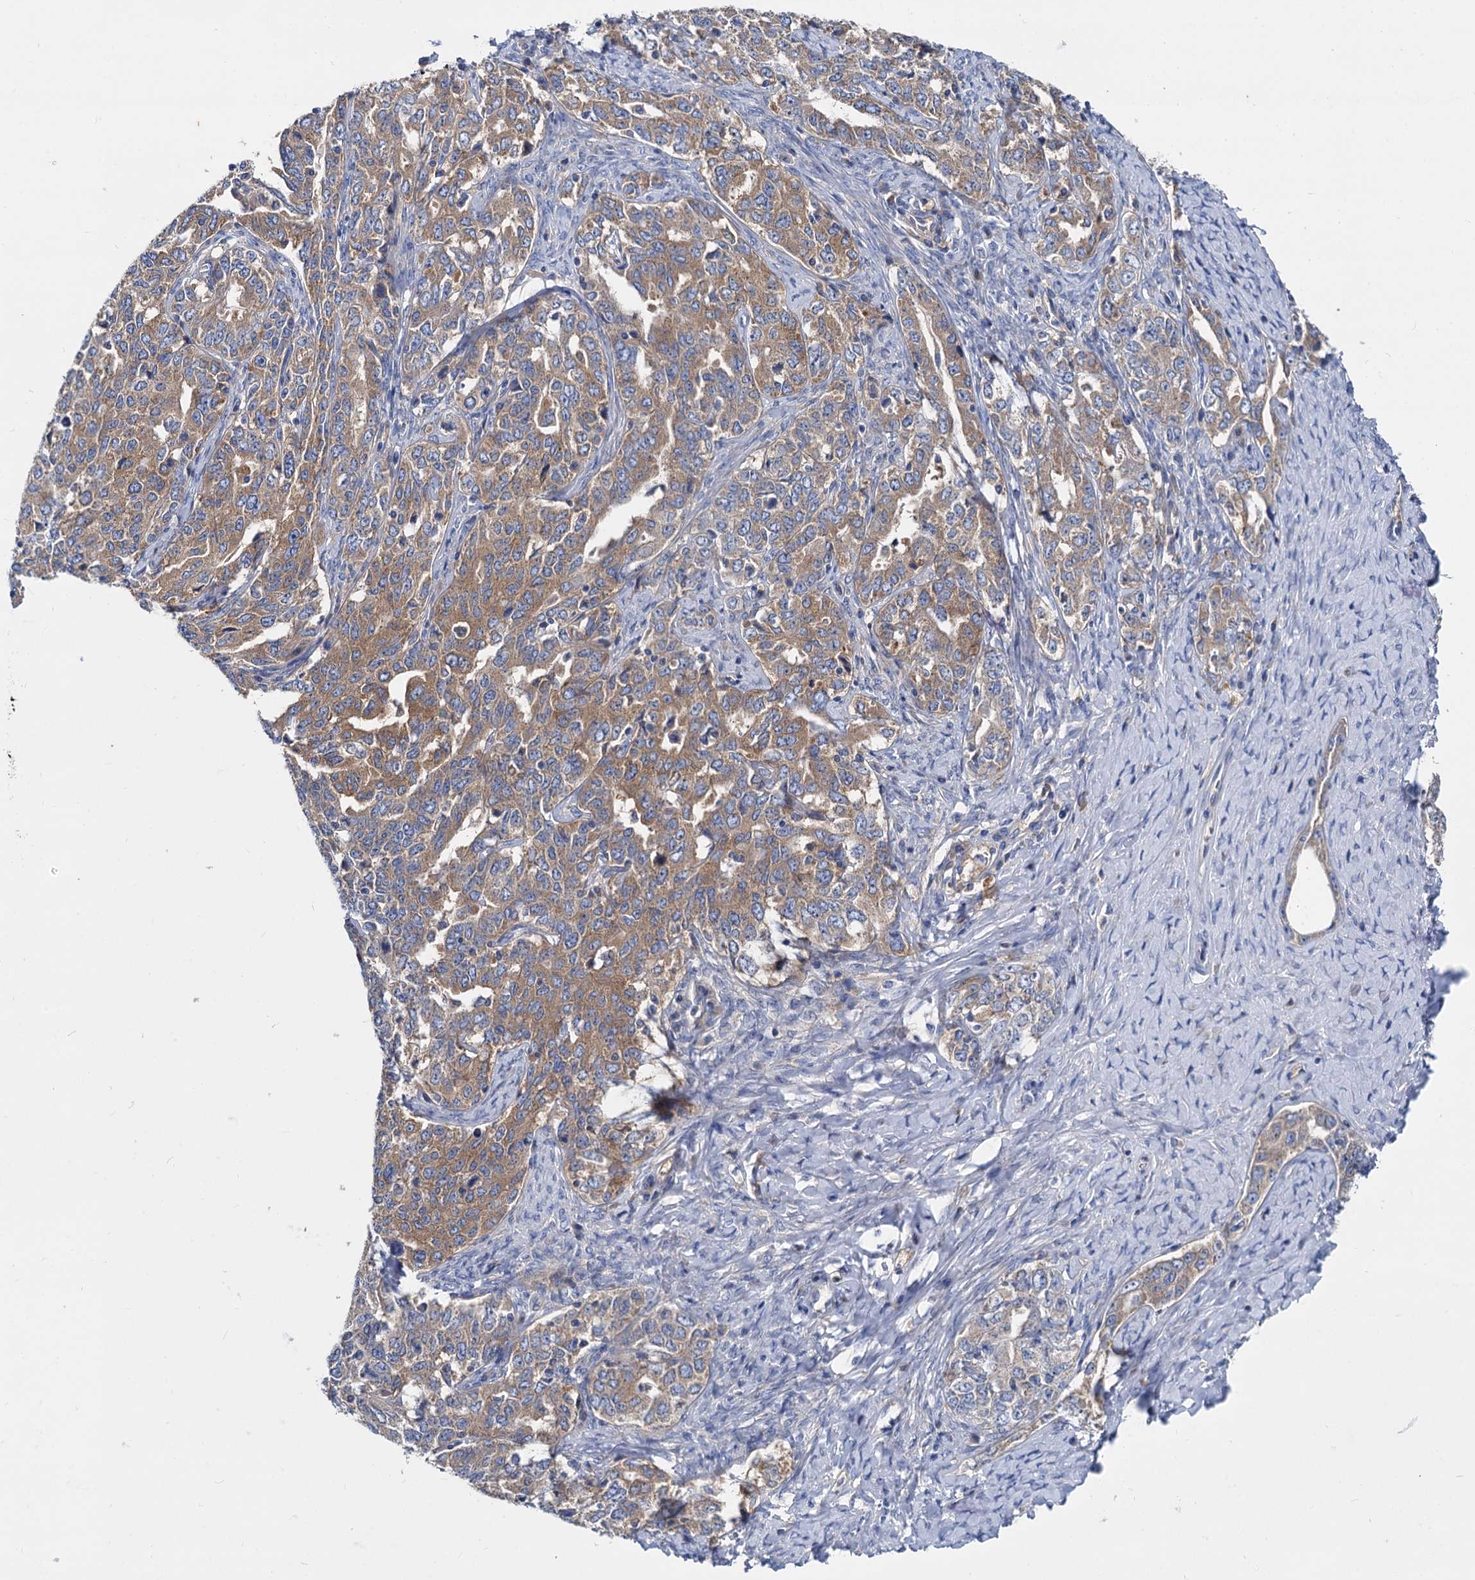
{"staining": {"intensity": "moderate", "quantity": ">75%", "location": "cytoplasmic/membranous"}, "tissue": "ovarian cancer", "cell_type": "Tumor cells", "image_type": "cancer", "snomed": [{"axis": "morphology", "description": "Carcinoma, endometroid"}, {"axis": "topography", "description": "Ovary"}], "caption": "Immunohistochemistry of ovarian cancer (endometroid carcinoma) demonstrates medium levels of moderate cytoplasmic/membranous positivity in approximately >75% of tumor cells.", "gene": "QARS1", "patient": {"sex": "female", "age": 62}}